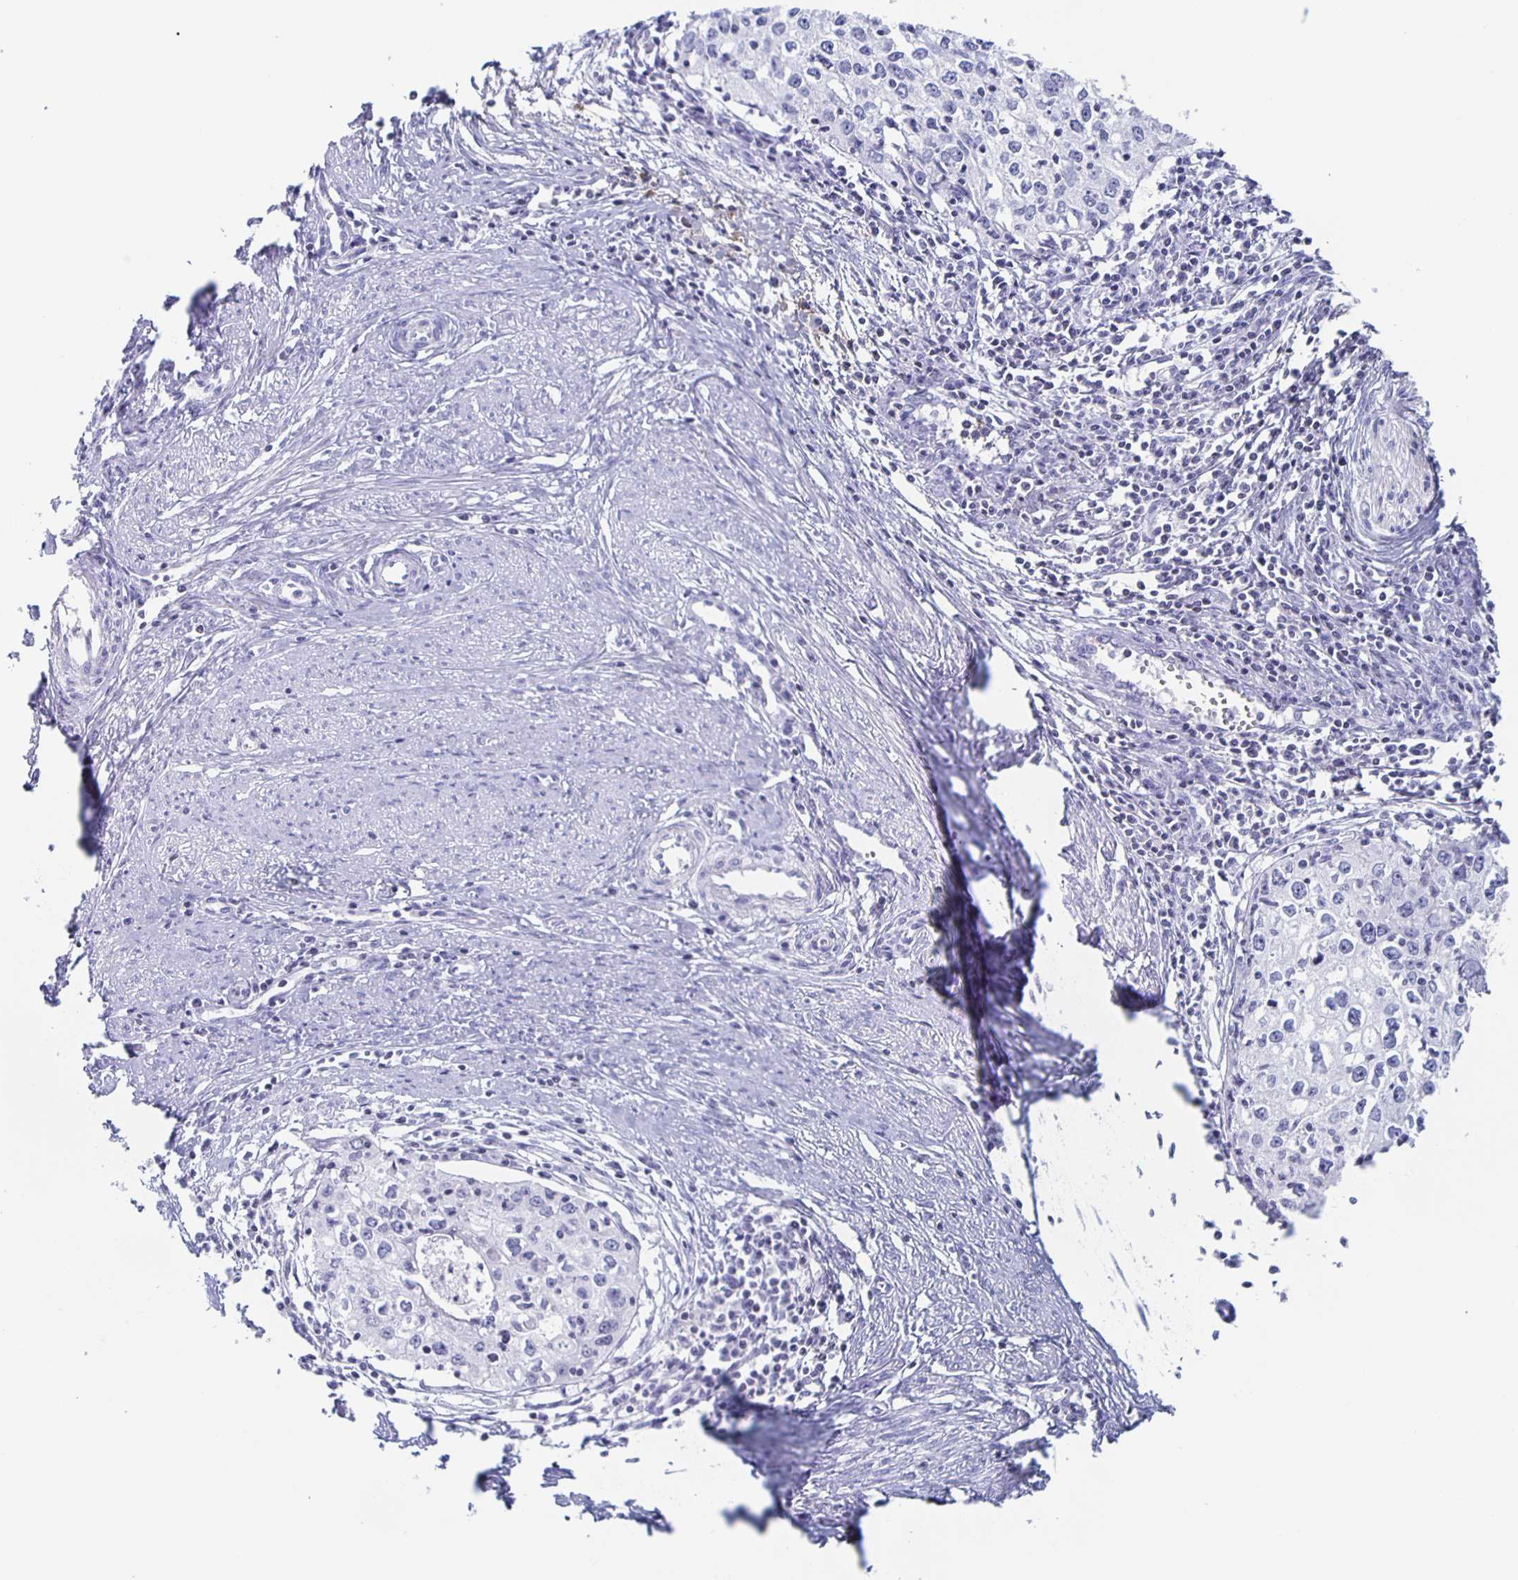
{"staining": {"intensity": "negative", "quantity": "none", "location": "none"}, "tissue": "cervical cancer", "cell_type": "Tumor cells", "image_type": "cancer", "snomed": [{"axis": "morphology", "description": "Squamous cell carcinoma, NOS"}, {"axis": "topography", "description": "Cervix"}], "caption": "Cervical cancer stained for a protein using immunohistochemistry (IHC) demonstrates no expression tumor cells.", "gene": "FGA", "patient": {"sex": "female", "age": 40}}